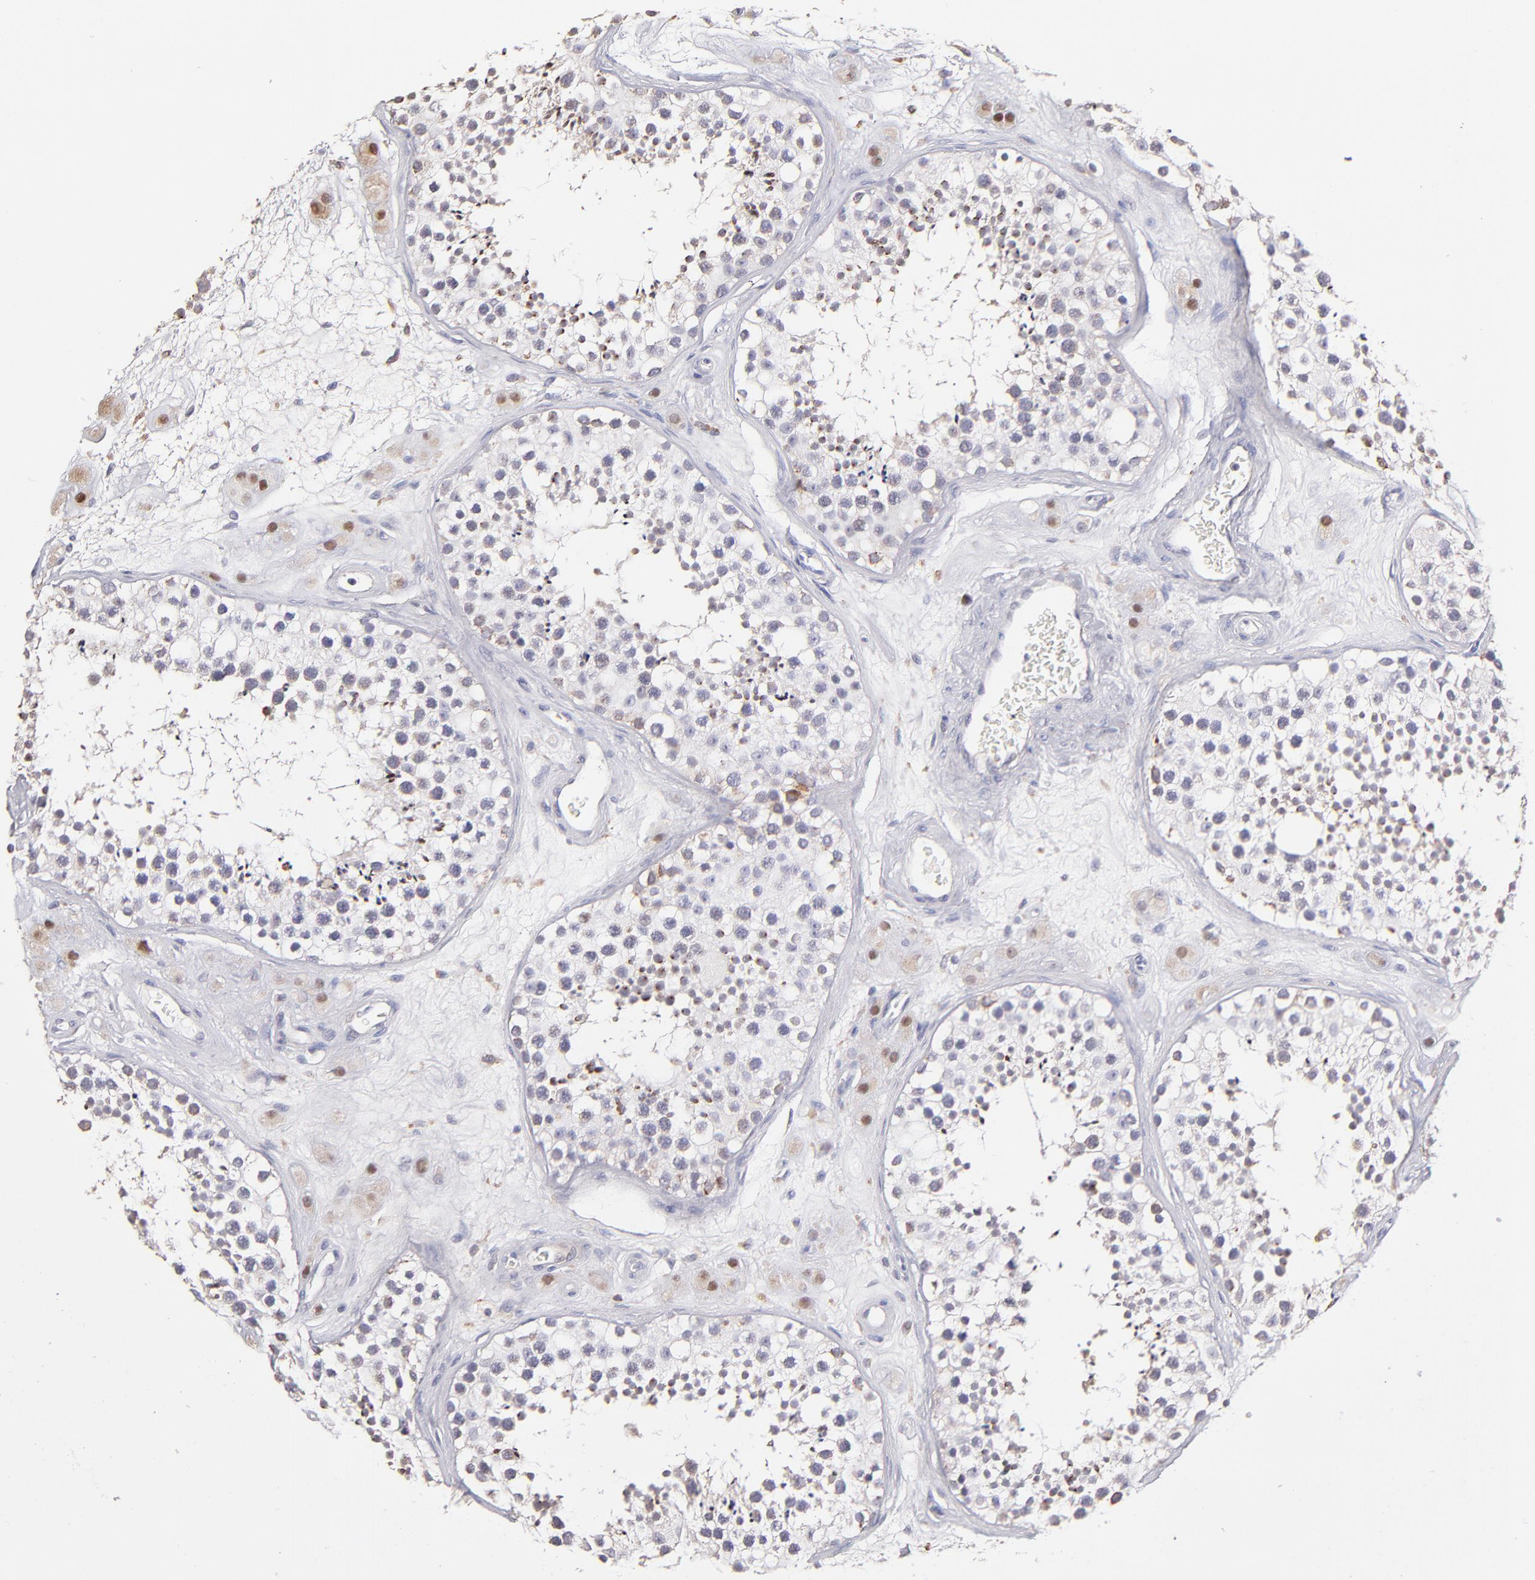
{"staining": {"intensity": "moderate", "quantity": "<25%", "location": "nuclear"}, "tissue": "testis", "cell_type": "Cells in seminiferous ducts", "image_type": "normal", "snomed": [{"axis": "morphology", "description": "Normal tissue, NOS"}, {"axis": "topography", "description": "Testis"}], "caption": "DAB immunohistochemical staining of normal human testis demonstrates moderate nuclear protein expression in about <25% of cells in seminiferous ducts.", "gene": "GLDC", "patient": {"sex": "male", "age": 38}}